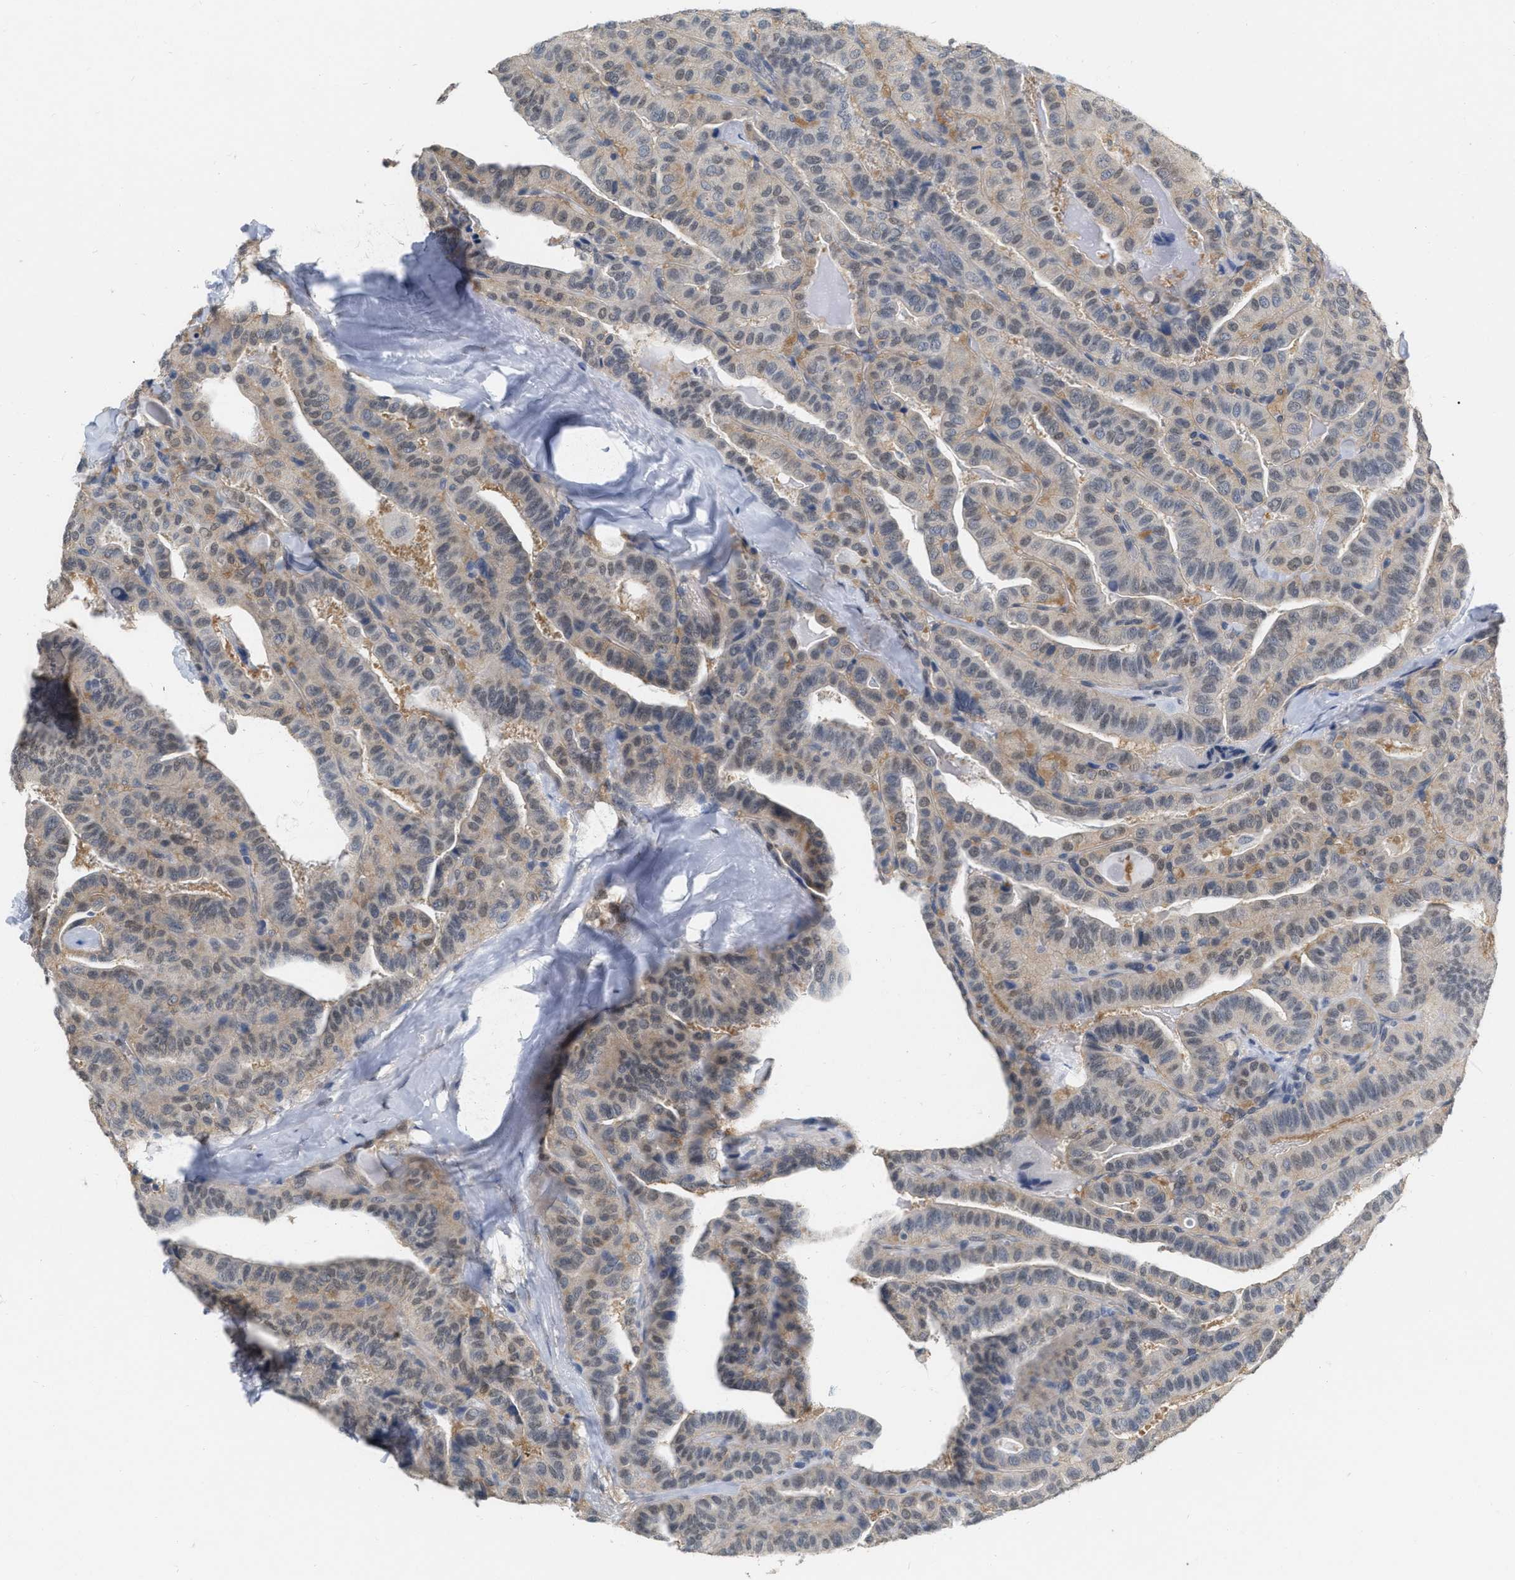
{"staining": {"intensity": "weak", "quantity": "25%-75%", "location": "cytoplasmic/membranous,nuclear"}, "tissue": "thyroid cancer", "cell_type": "Tumor cells", "image_type": "cancer", "snomed": [{"axis": "morphology", "description": "Papillary adenocarcinoma, NOS"}, {"axis": "topography", "description": "Thyroid gland"}], "caption": "Thyroid papillary adenocarcinoma stained for a protein (brown) exhibits weak cytoplasmic/membranous and nuclear positive expression in about 25%-75% of tumor cells.", "gene": "RUVBL1", "patient": {"sex": "male", "age": 77}}